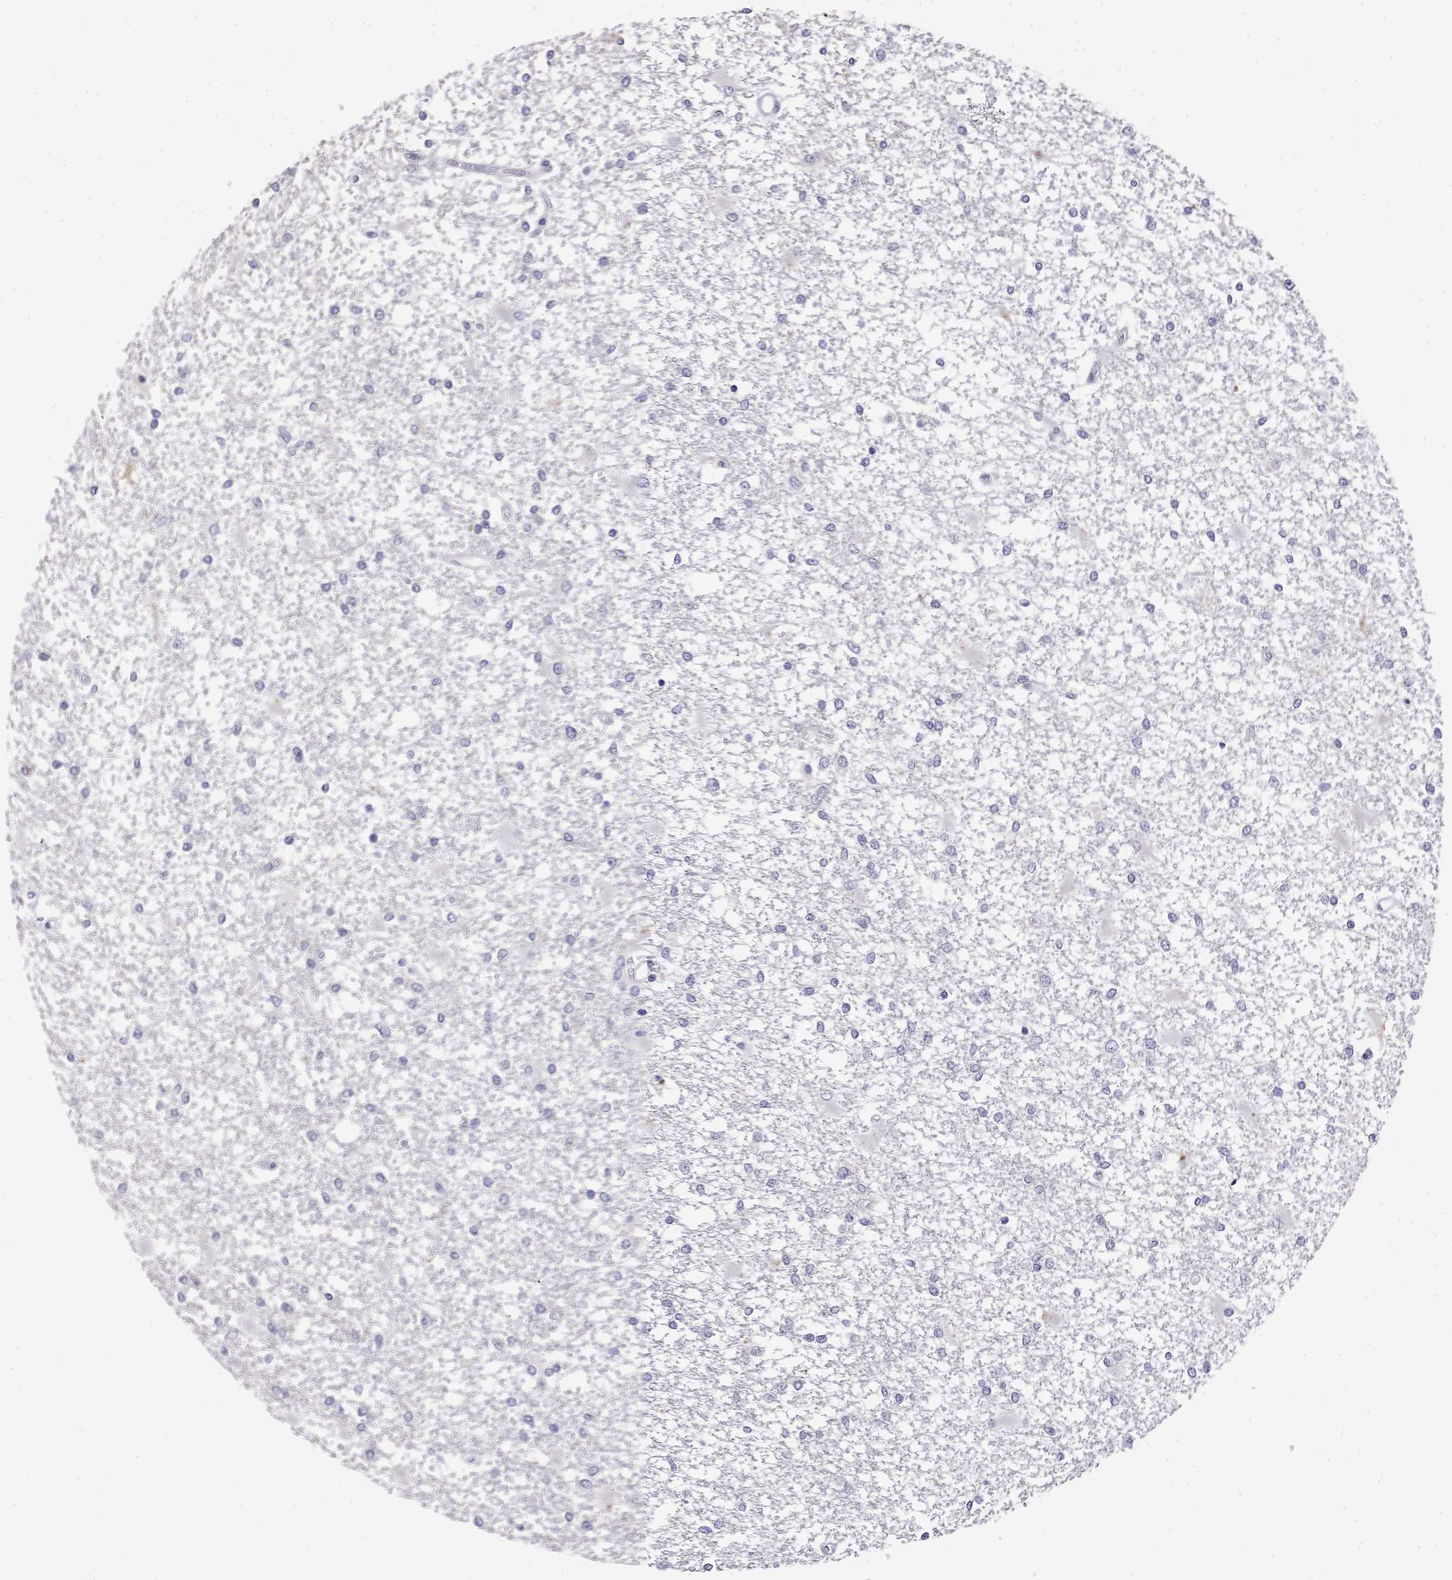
{"staining": {"intensity": "negative", "quantity": "none", "location": "none"}, "tissue": "glioma", "cell_type": "Tumor cells", "image_type": "cancer", "snomed": [{"axis": "morphology", "description": "Glioma, malignant, High grade"}, {"axis": "topography", "description": "Cerebral cortex"}], "caption": "High magnification brightfield microscopy of glioma stained with DAB (brown) and counterstained with hematoxylin (blue): tumor cells show no significant staining.", "gene": "LY6D", "patient": {"sex": "male", "age": 79}}